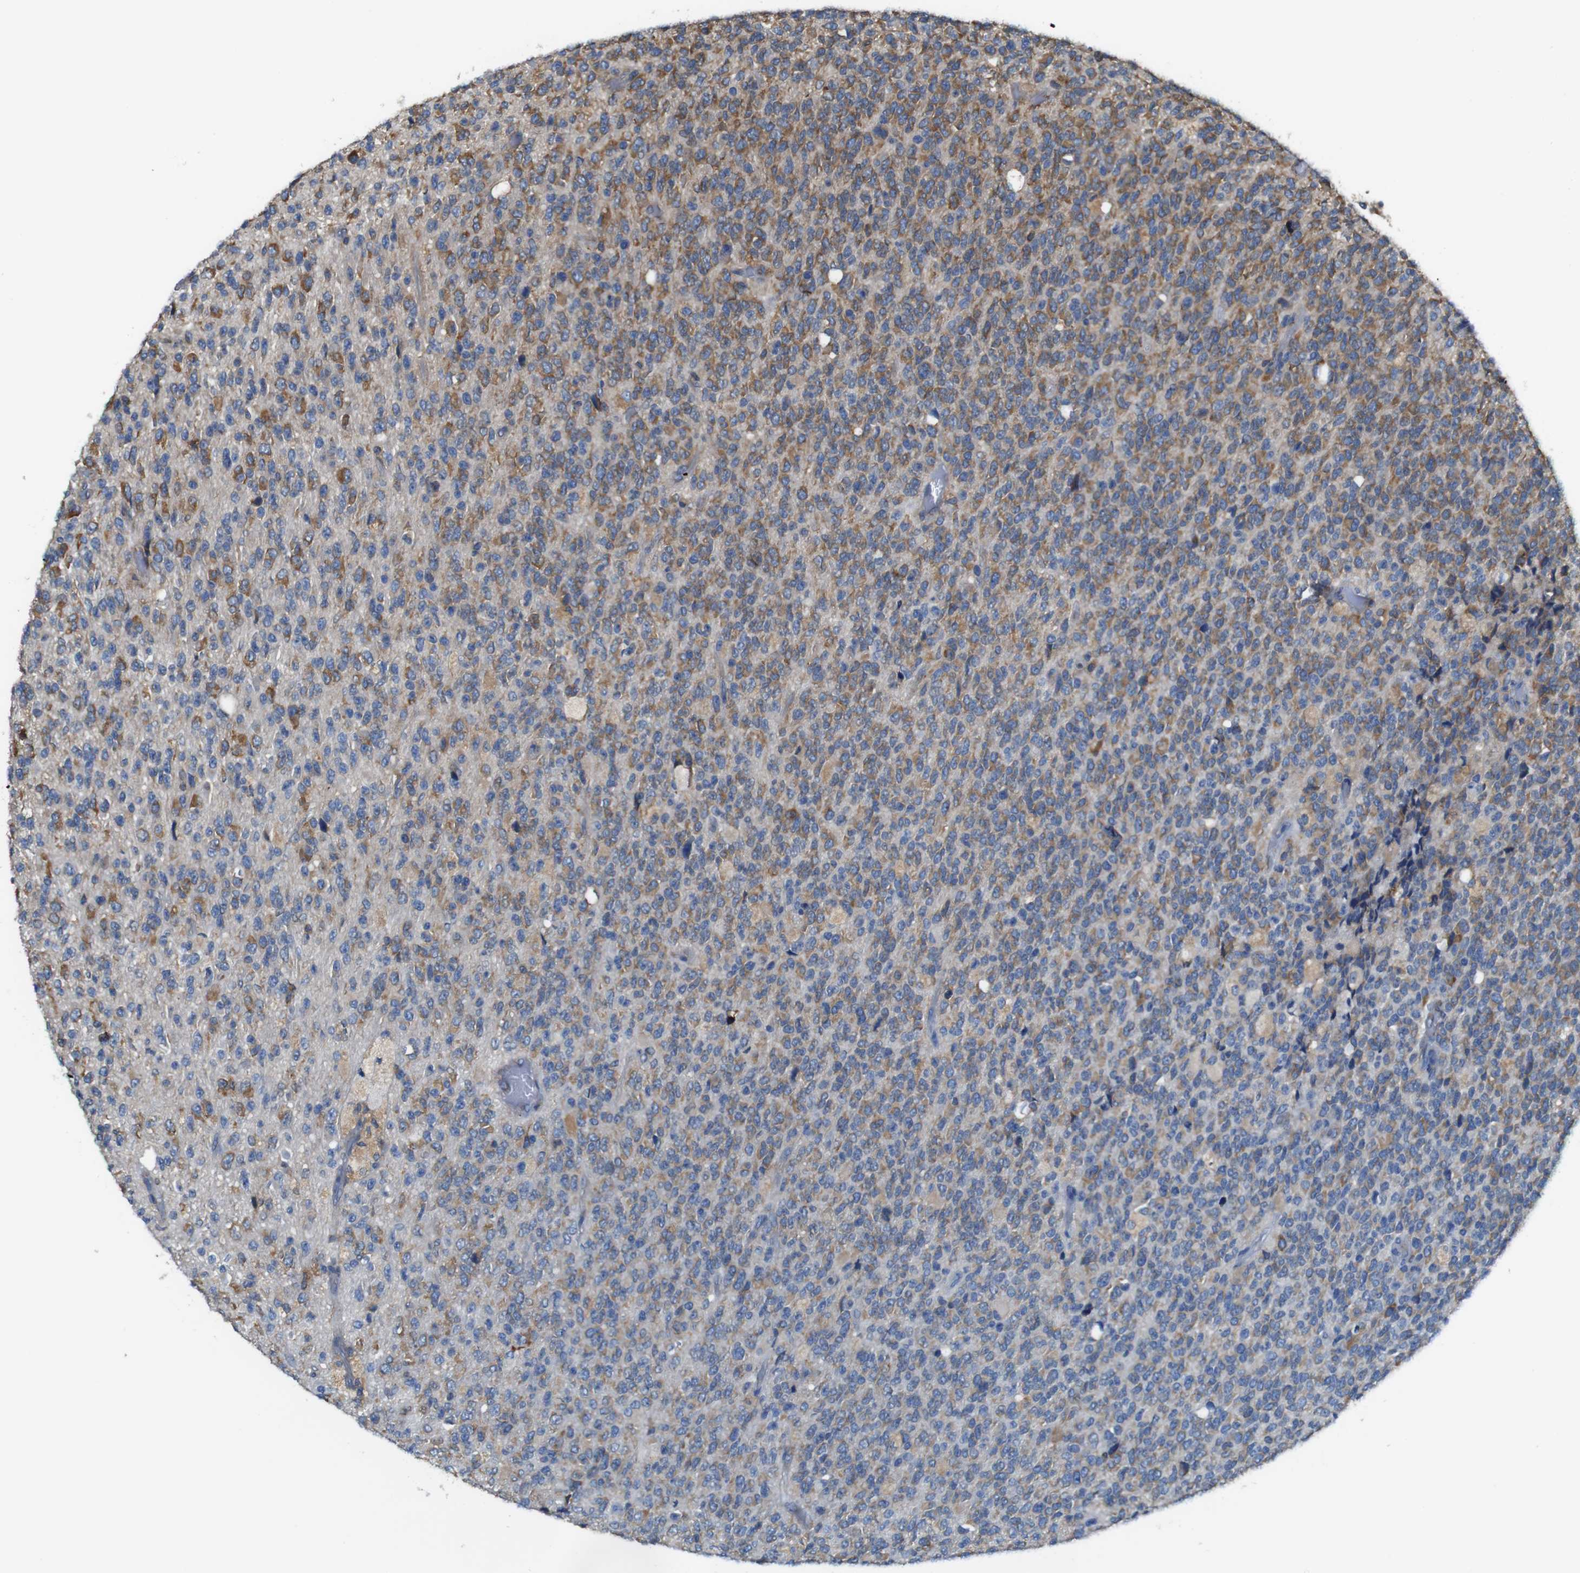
{"staining": {"intensity": "moderate", "quantity": ">75%", "location": "cytoplasmic/membranous"}, "tissue": "glioma", "cell_type": "Tumor cells", "image_type": "cancer", "snomed": [{"axis": "morphology", "description": "Glioma, malignant, High grade"}, {"axis": "topography", "description": "pancreas cauda"}], "caption": "Immunohistochemical staining of glioma reveals medium levels of moderate cytoplasmic/membranous protein positivity in approximately >75% of tumor cells.", "gene": "UGGT1", "patient": {"sex": "male", "age": 60}}